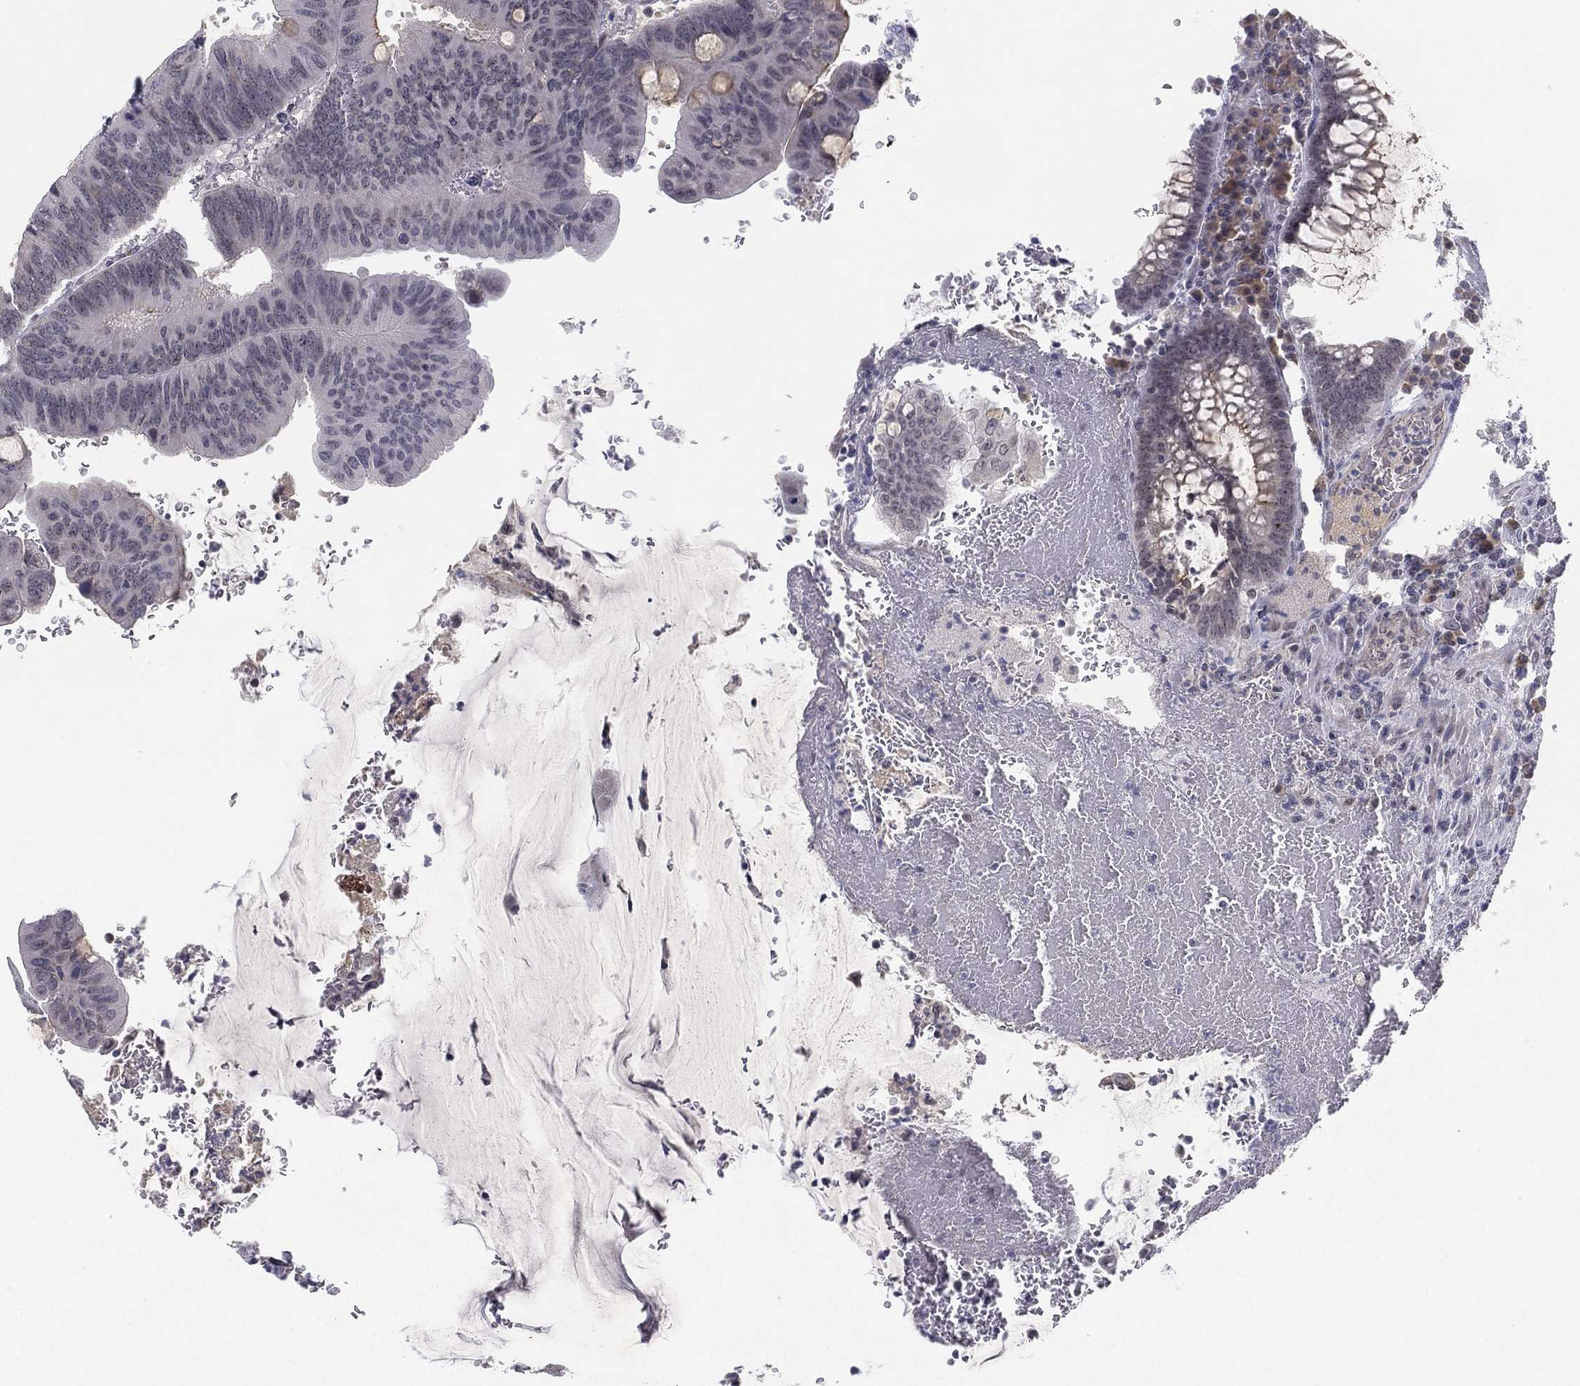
{"staining": {"intensity": "negative", "quantity": "none", "location": "none"}, "tissue": "colorectal cancer", "cell_type": "Tumor cells", "image_type": "cancer", "snomed": [{"axis": "morphology", "description": "Normal tissue, NOS"}, {"axis": "morphology", "description": "Adenocarcinoma, NOS"}, {"axis": "topography", "description": "Rectum"}], "caption": "Tumor cells show no significant expression in colorectal cancer (adenocarcinoma).", "gene": "MS4A8", "patient": {"sex": "male", "age": 92}}